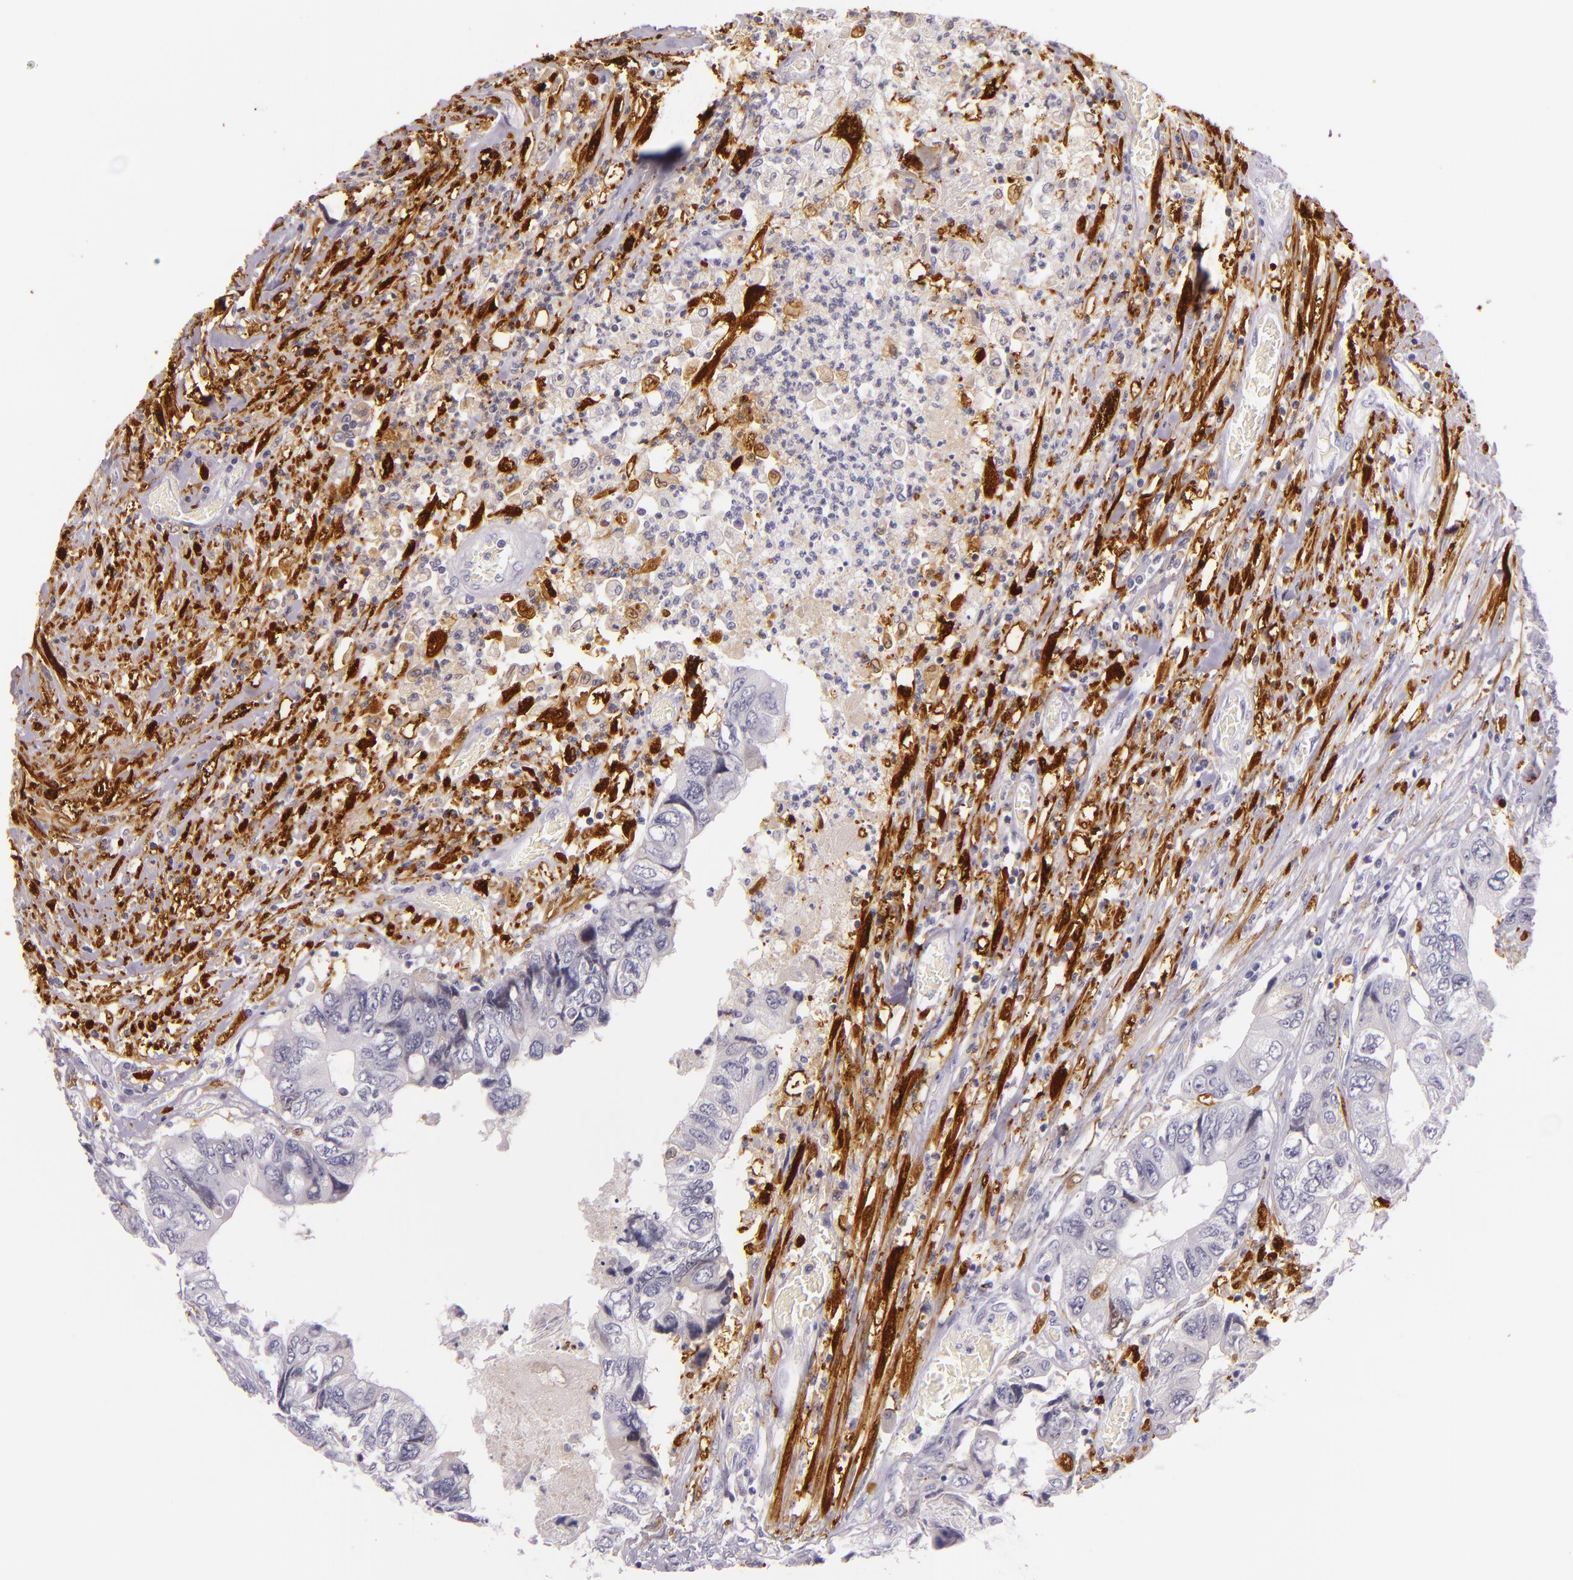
{"staining": {"intensity": "moderate", "quantity": "<25%", "location": "nuclear"}, "tissue": "colorectal cancer", "cell_type": "Tumor cells", "image_type": "cancer", "snomed": [{"axis": "morphology", "description": "Adenocarcinoma, NOS"}, {"axis": "topography", "description": "Rectum"}], "caption": "The immunohistochemical stain labels moderate nuclear positivity in tumor cells of colorectal adenocarcinoma tissue. The staining was performed using DAB, with brown indicating positive protein expression. Nuclei are stained blue with hematoxylin.", "gene": "MT1A", "patient": {"sex": "female", "age": 82}}